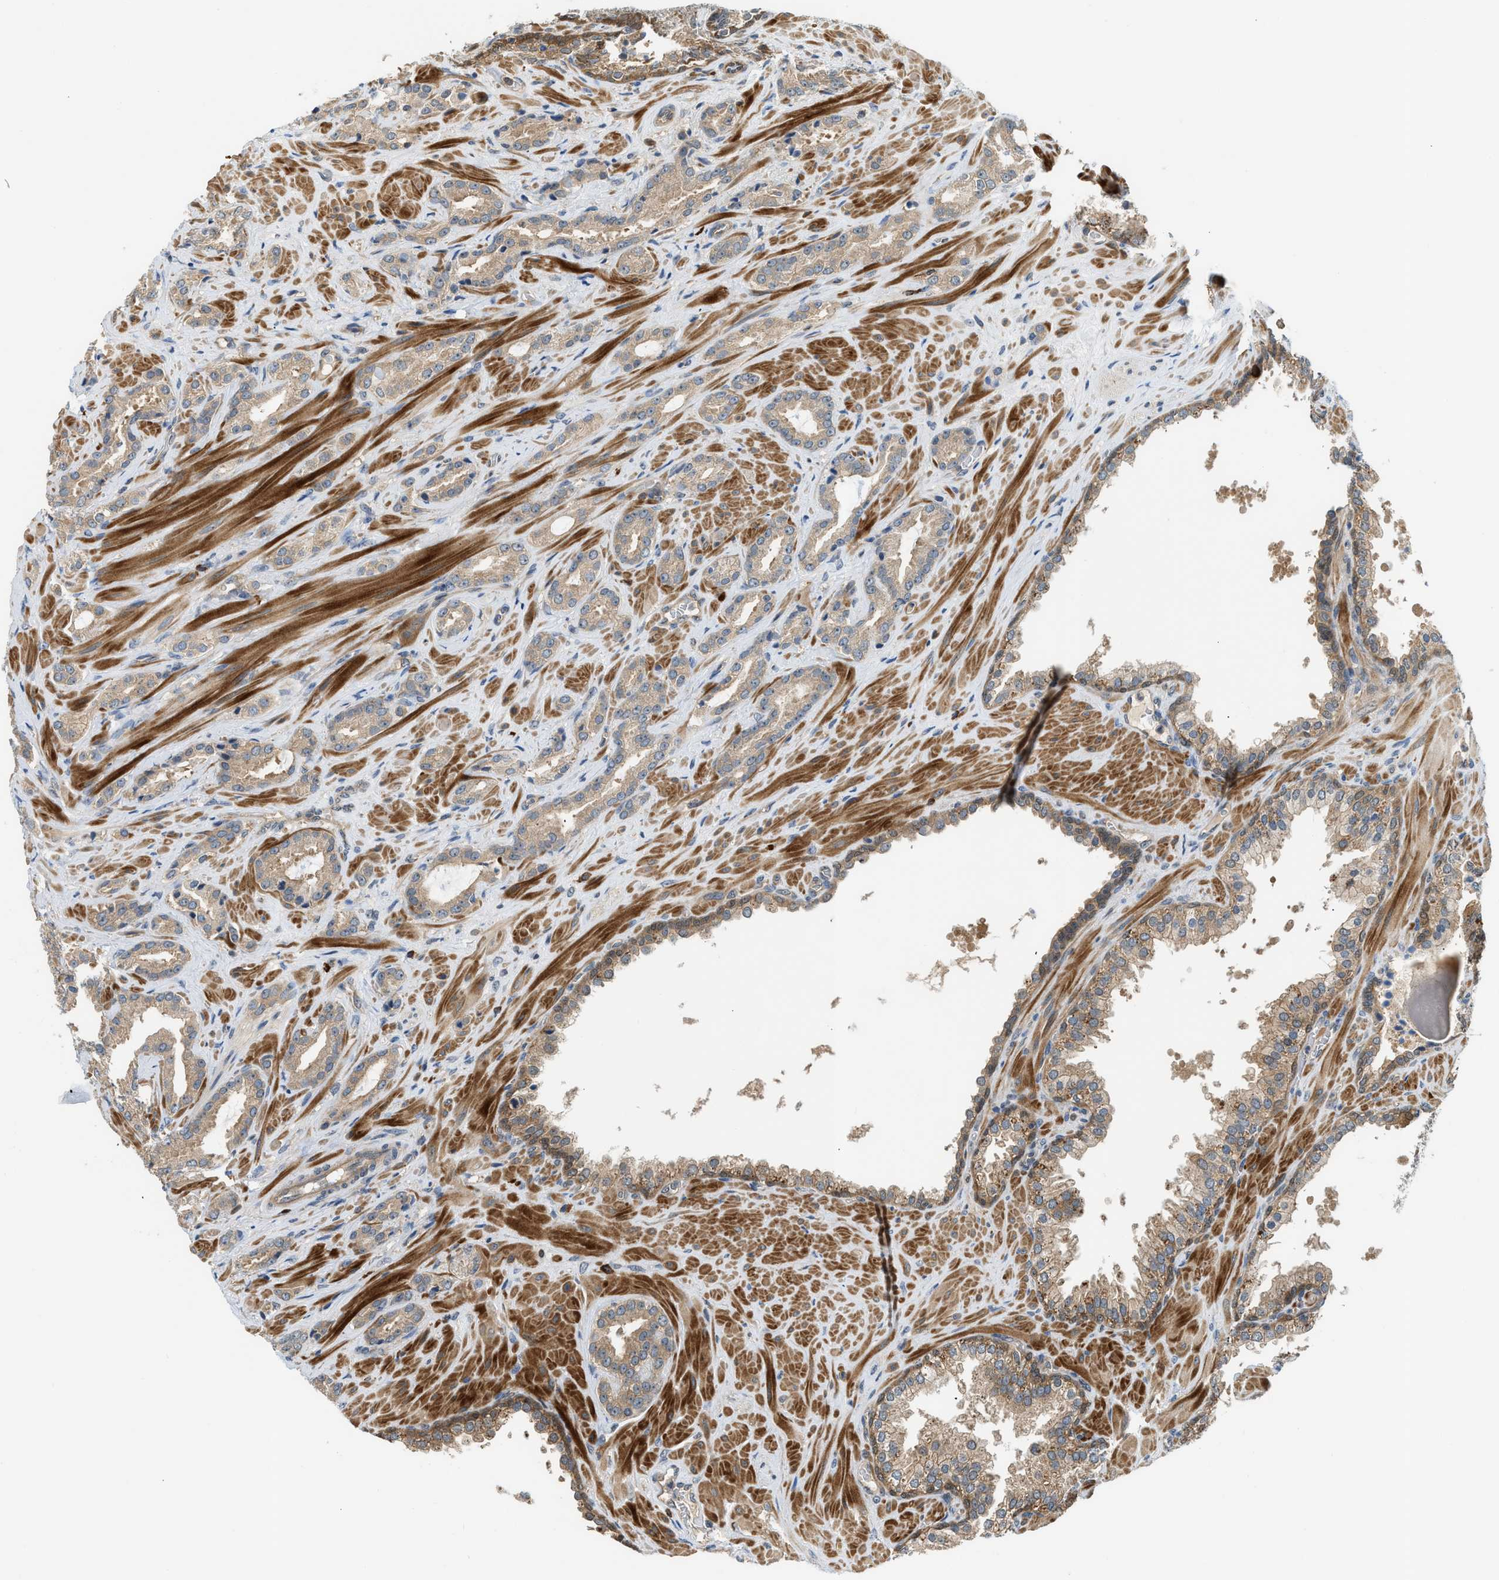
{"staining": {"intensity": "weak", "quantity": ">75%", "location": "cytoplasmic/membranous"}, "tissue": "prostate cancer", "cell_type": "Tumor cells", "image_type": "cancer", "snomed": [{"axis": "morphology", "description": "Adenocarcinoma, High grade"}, {"axis": "topography", "description": "Prostate"}], "caption": "Immunohistochemistry (IHC) micrograph of human prostate cancer (high-grade adenocarcinoma) stained for a protein (brown), which displays low levels of weak cytoplasmic/membranous staining in about >75% of tumor cells.", "gene": "CBLB", "patient": {"sex": "male", "age": 52}}